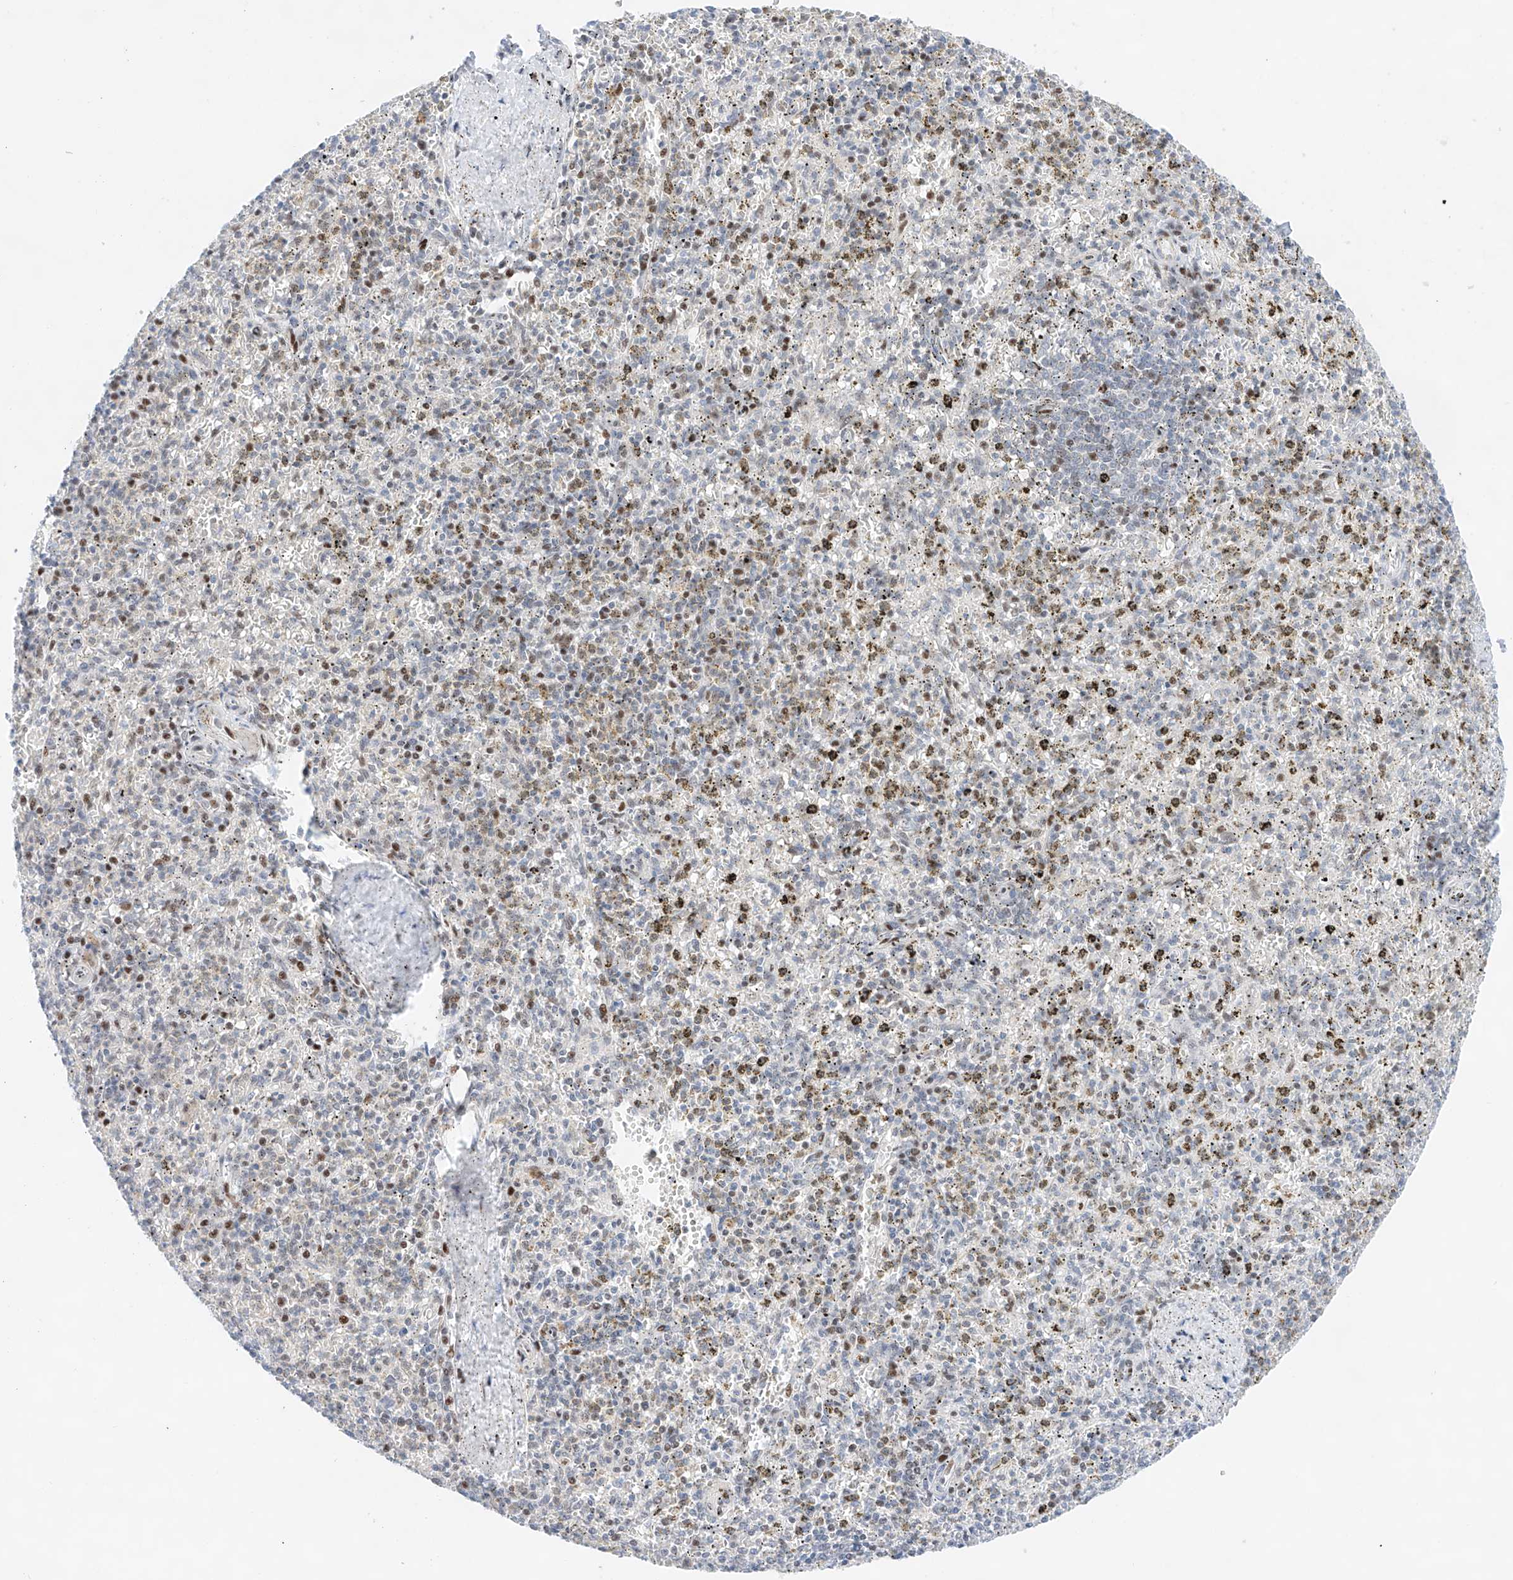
{"staining": {"intensity": "moderate", "quantity": "25%-75%", "location": "nuclear"}, "tissue": "spleen", "cell_type": "Cells in red pulp", "image_type": "normal", "snomed": [{"axis": "morphology", "description": "Normal tissue, NOS"}, {"axis": "topography", "description": "Spleen"}], "caption": "Spleen stained for a protein (brown) displays moderate nuclear positive positivity in approximately 25%-75% of cells in red pulp.", "gene": "NT5C3B", "patient": {"sex": "male", "age": 72}}